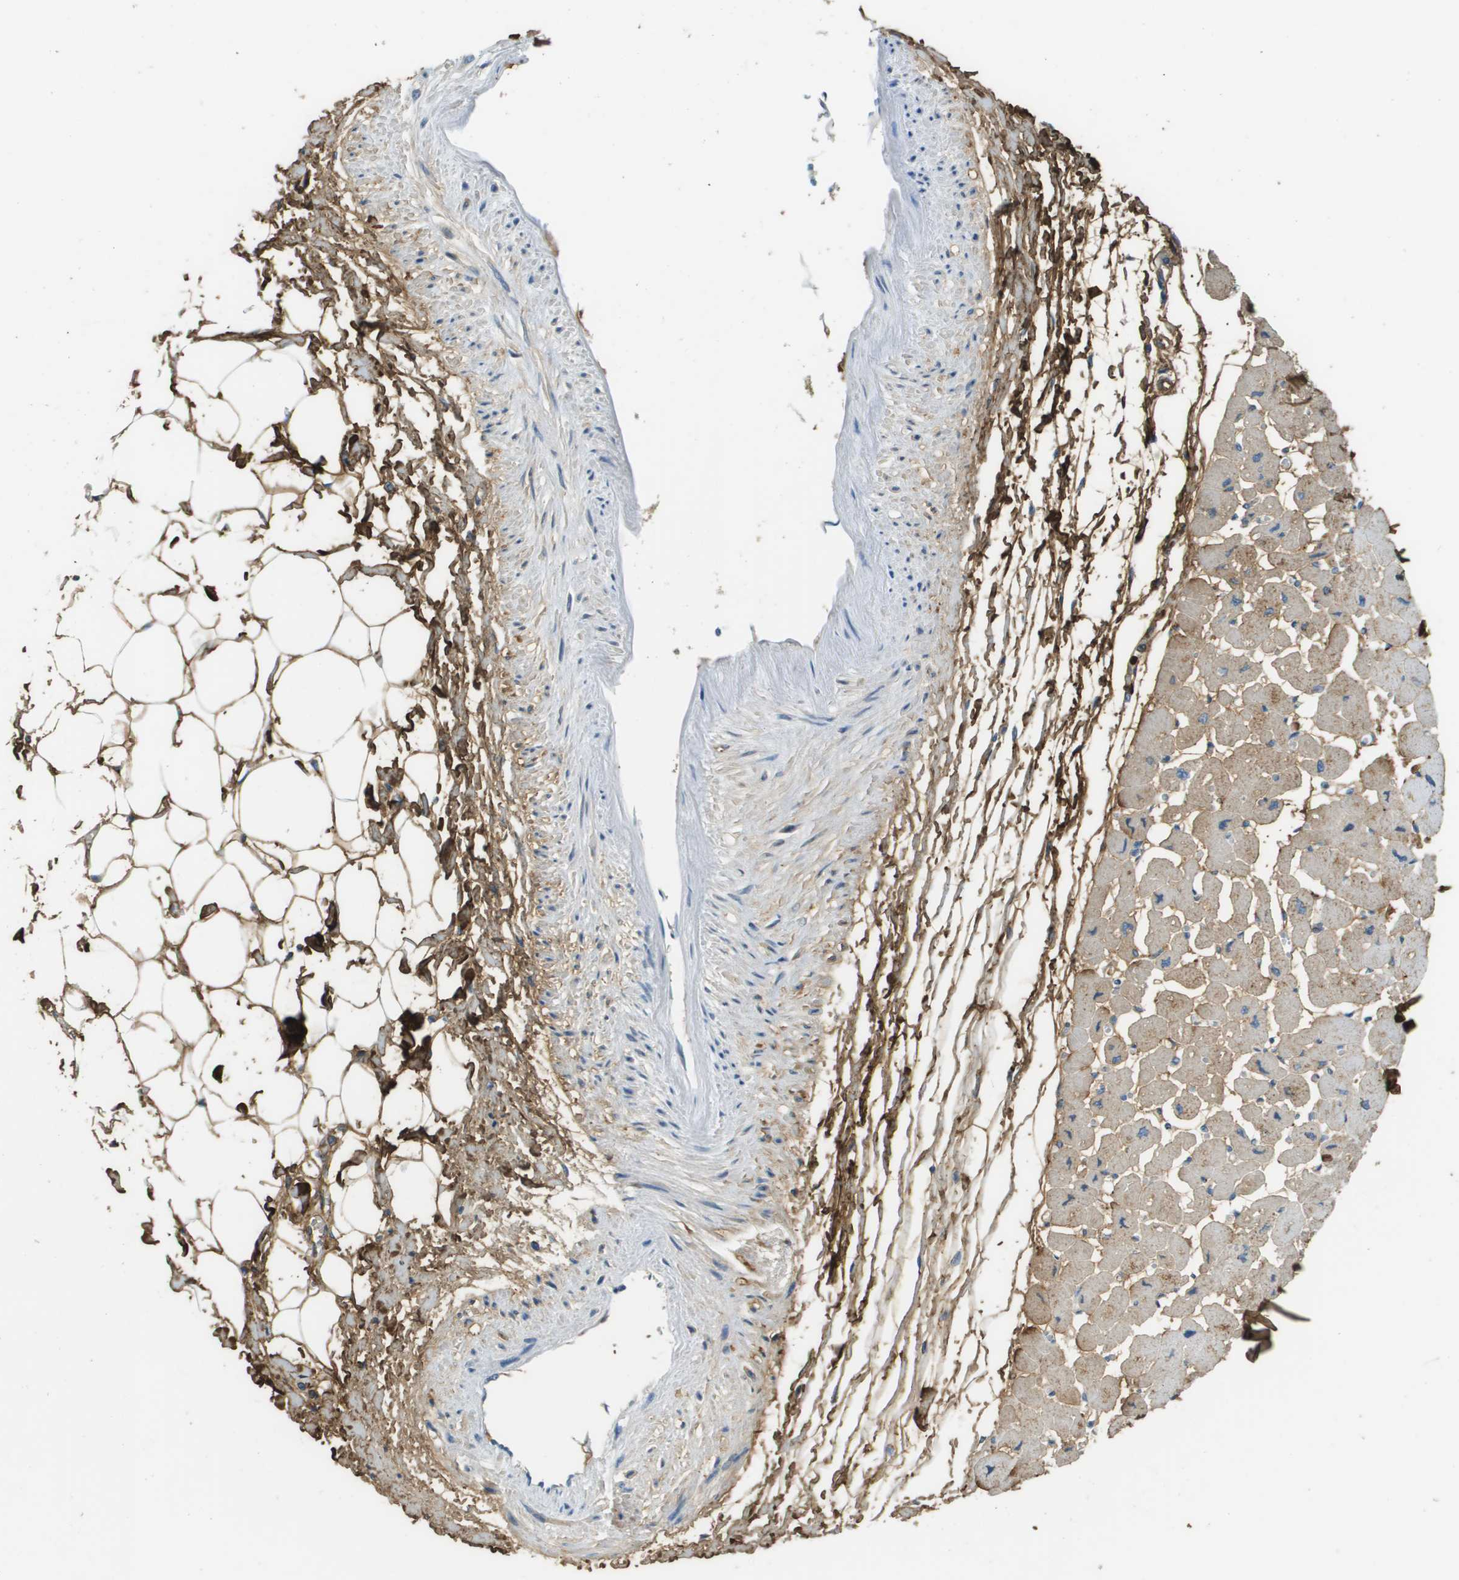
{"staining": {"intensity": "weak", "quantity": ">75%", "location": "cytoplasmic/membranous"}, "tissue": "heart muscle", "cell_type": "Cardiomyocytes", "image_type": "normal", "snomed": [{"axis": "morphology", "description": "Normal tissue, NOS"}, {"axis": "topography", "description": "Heart"}], "caption": "This histopathology image shows unremarkable heart muscle stained with immunohistochemistry to label a protein in brown. The cytoplasmic/membranous of cardiomyocytes show weak positivity for the protein. Nuclei are counter-stained blue.", "gene": "DCN", "patient": {"sex": "female", "age": 54}}